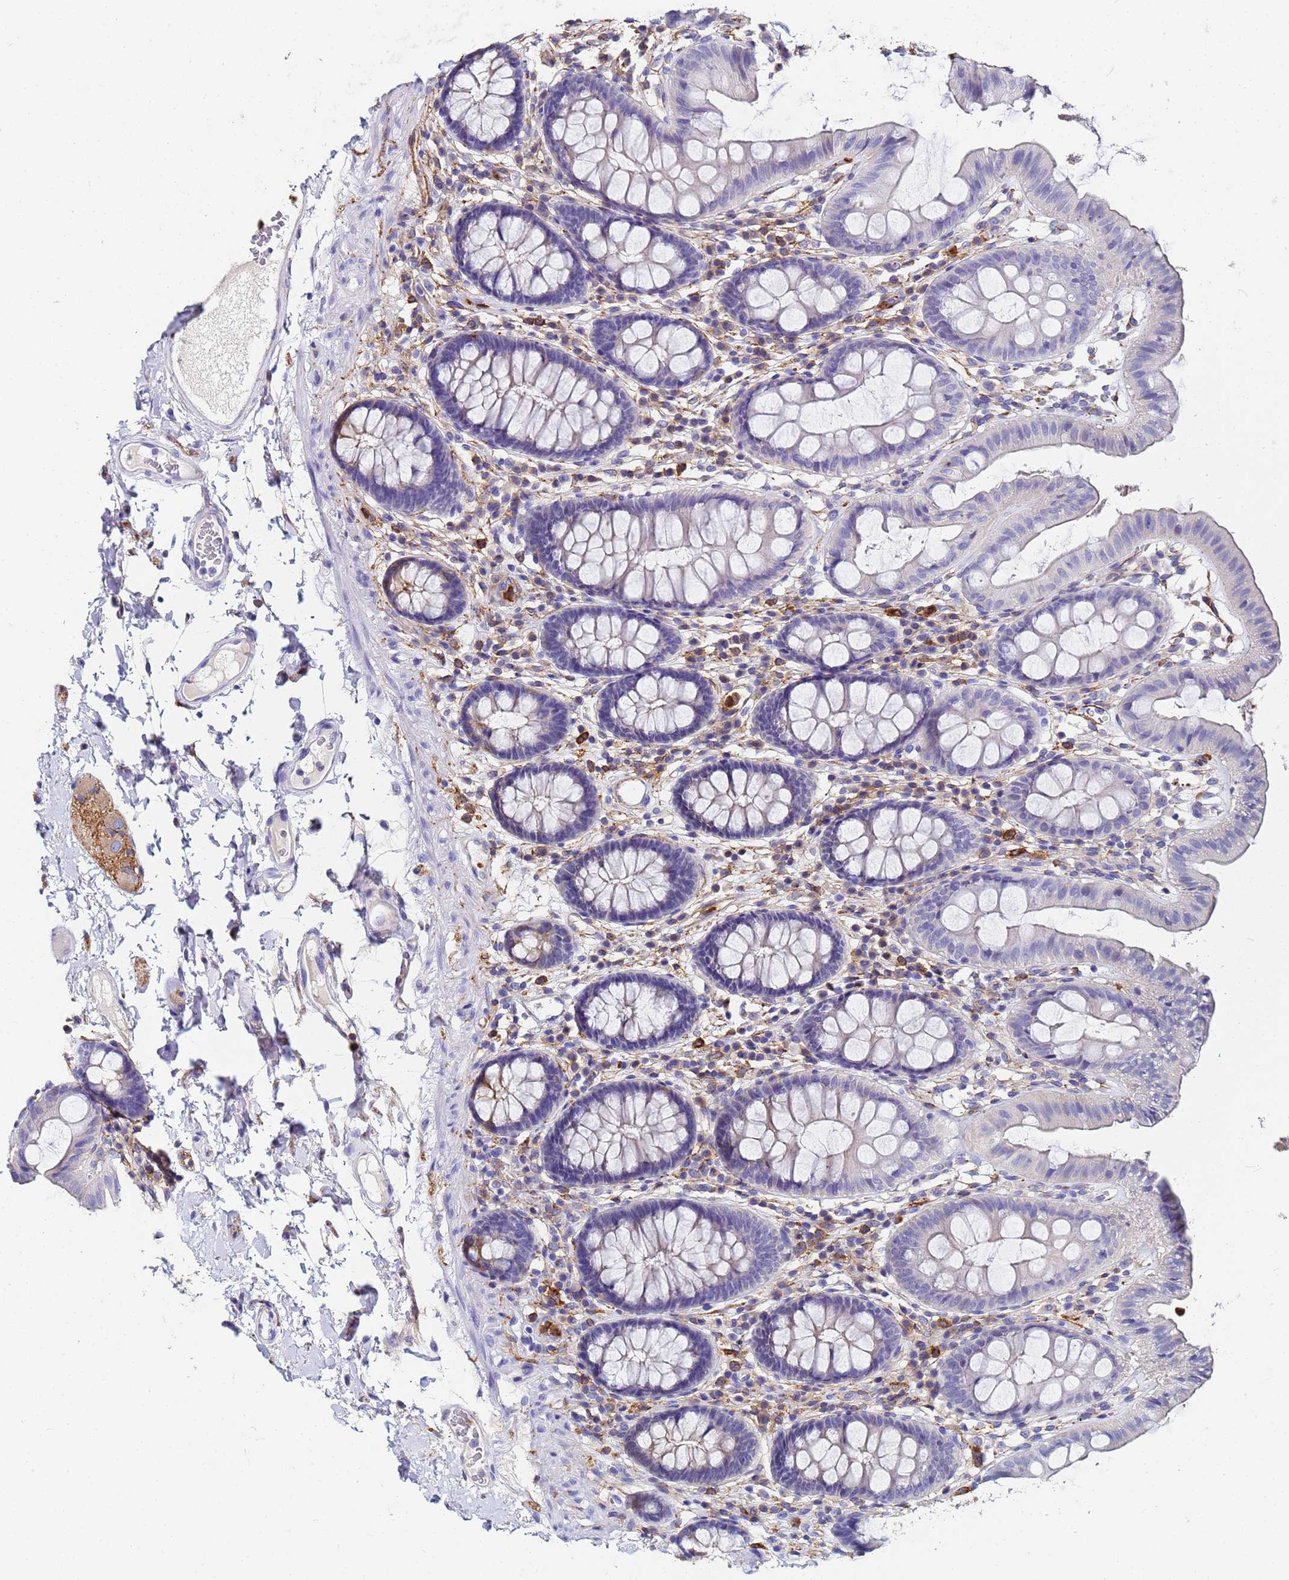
{"staining": {"intensity": "negative", "quantity": "none", "location": "none"}, "tissue": "colon", "cell_type": "Endothelial cells", "image_type": "normal", "snomed": [{"axis": "morphology", "description": "Normal tissue, NOS"}, {"axis": "topography", "description": "Colon"}], "caption": "Micrograph shows no protein positivity in endothelial cells of benign colon.", "gene": "BASP1", "patient": {"sex": "male", "age": 84}}